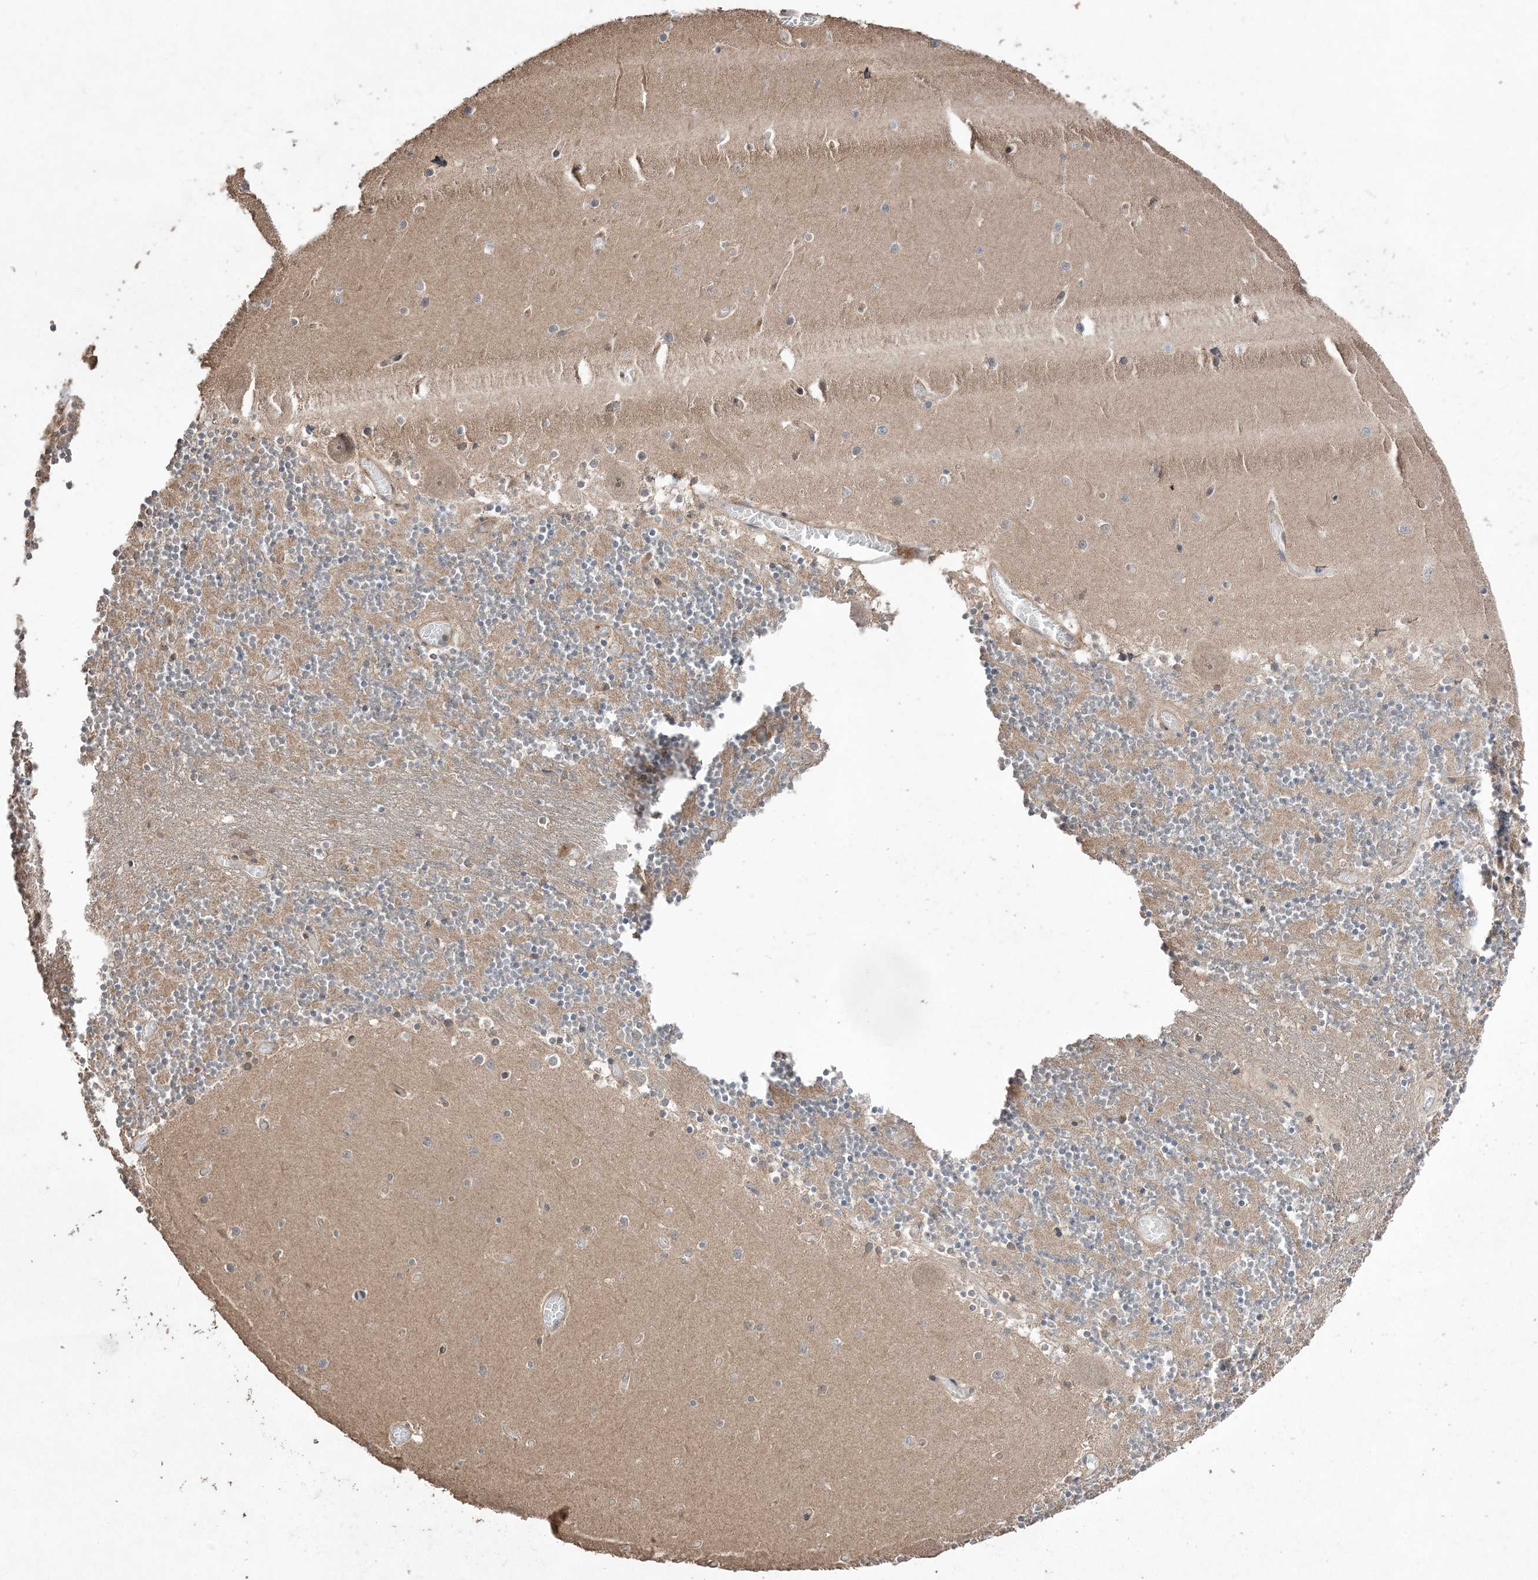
{"staining": {"intensity": "weak", "quantity": "25%-75%", "location": "cytoplasmic/membranous"}, "tissue": "cerebellum", "cell_type": "Cells in granular layer", "image_type": "normal", "snomed": [{"axis": "morphology", "description": "Normal tissue, NOS"}, {"axis": "topography", "description": "Cerebellum"}], "caption": "Immunohistochemical staining of benign cerebellum shows low levels of weak cytoplasmic/membranous expression in approximately 25%-75% of cells in granular layer. (brown staining indicates protein expression, while blue staining denotes nuclei).", "gene": "EHHADH", "patient": {"sex": "female", "age": 28}}